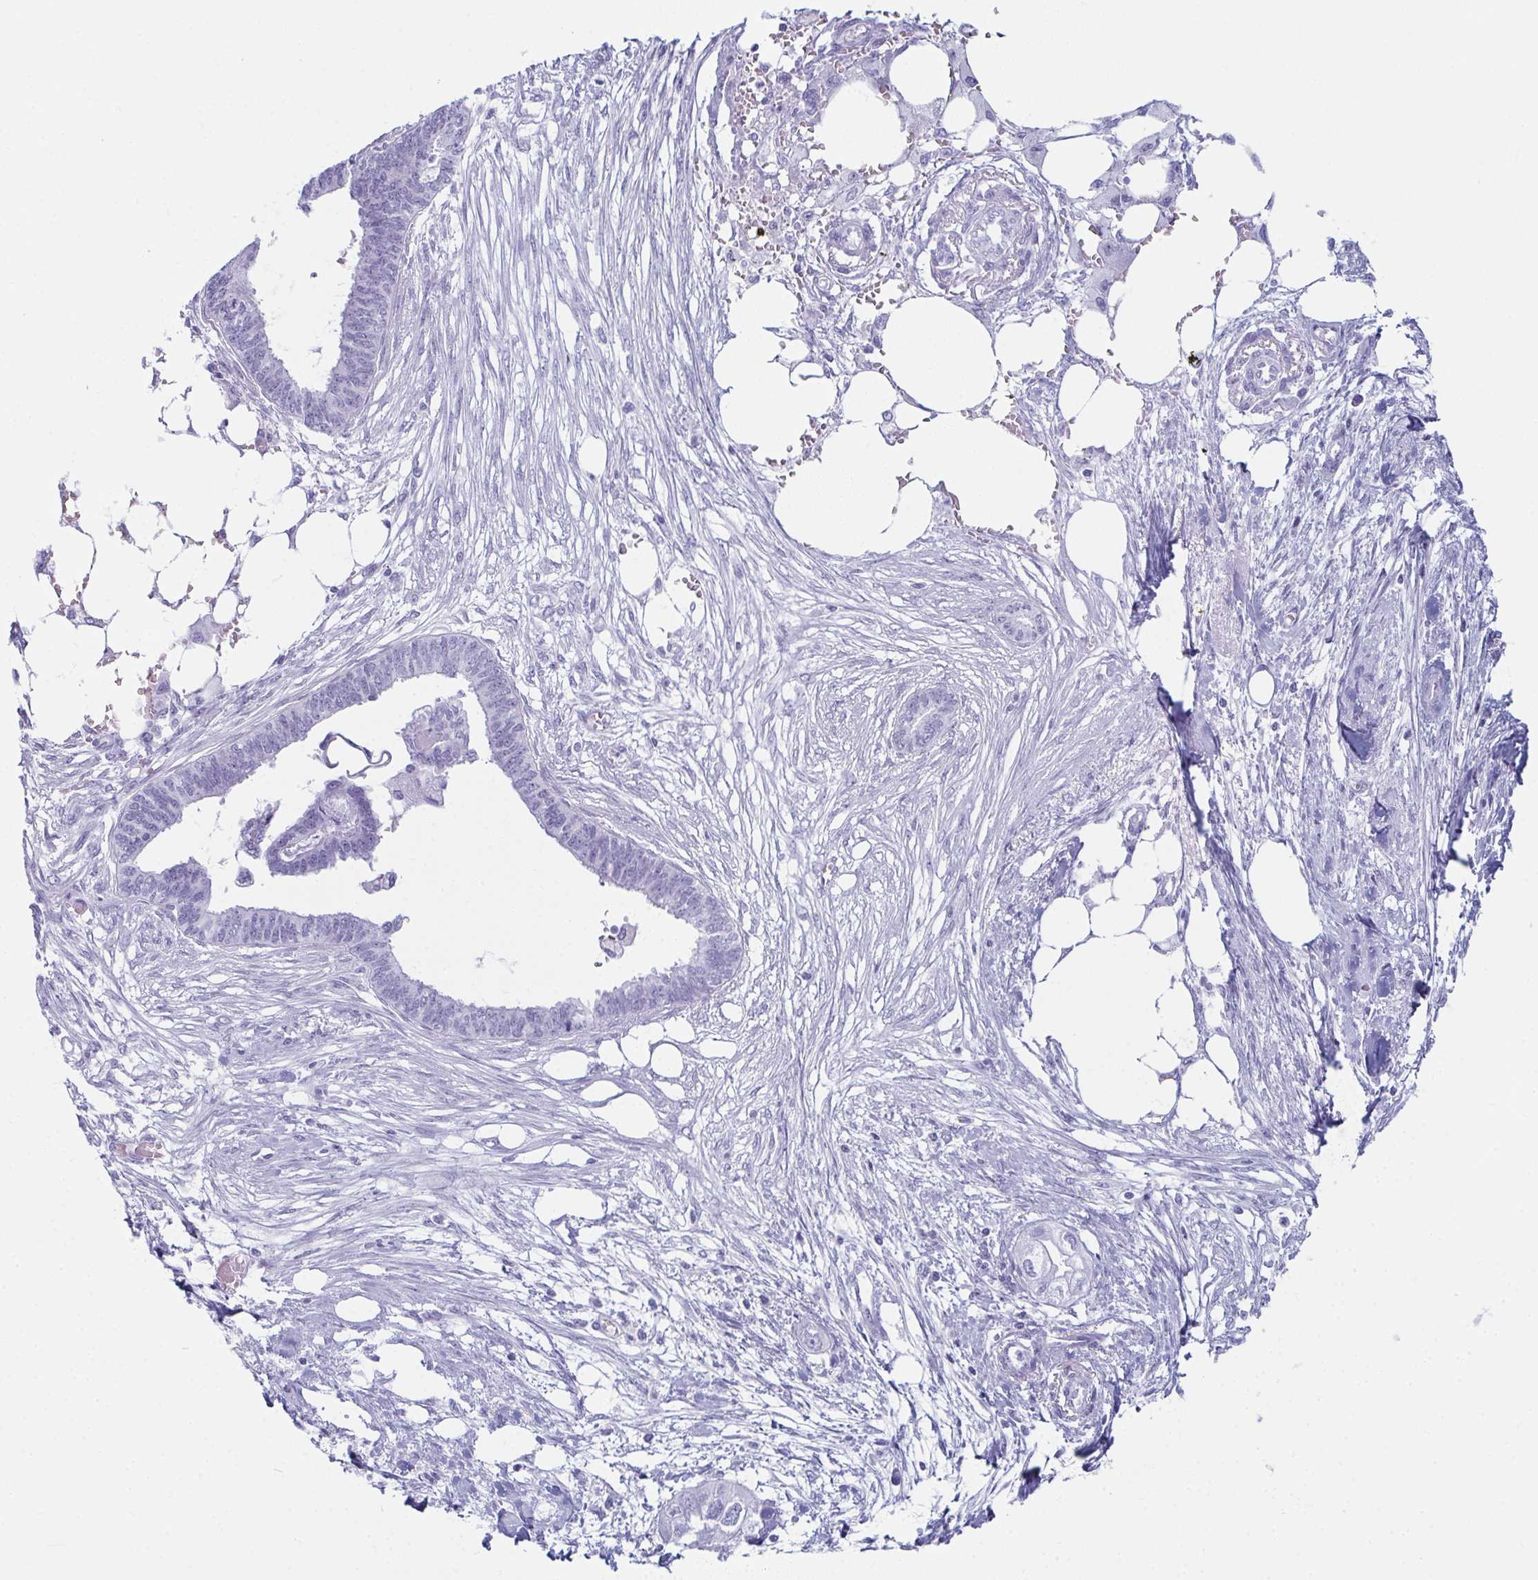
{"staining": {"intensity": "negative", "quantity": "none", "location": "none"}, "tissue": "endometrial cancer", "cell_type": "Tumor cells", "image_type": "cancer", "snomed": [{"axis": "morphology", "description": "Adenocarcinoma, NOS"}, {"axis": "morphology", "description": "Adenocarcinoma, metastatic, NOS"}, {"axis": "topography", "description": "Adipose tissue"}, {"axis": "topography", "description": "Endometrium"}], "caption": "An image of endometrial cancer (metastatic adenocarcinoma) stained for a protein reveals no brown staining in tumor cells.", "gene": "ENKUR", "patient": {"sex": "female", "age": 67}}